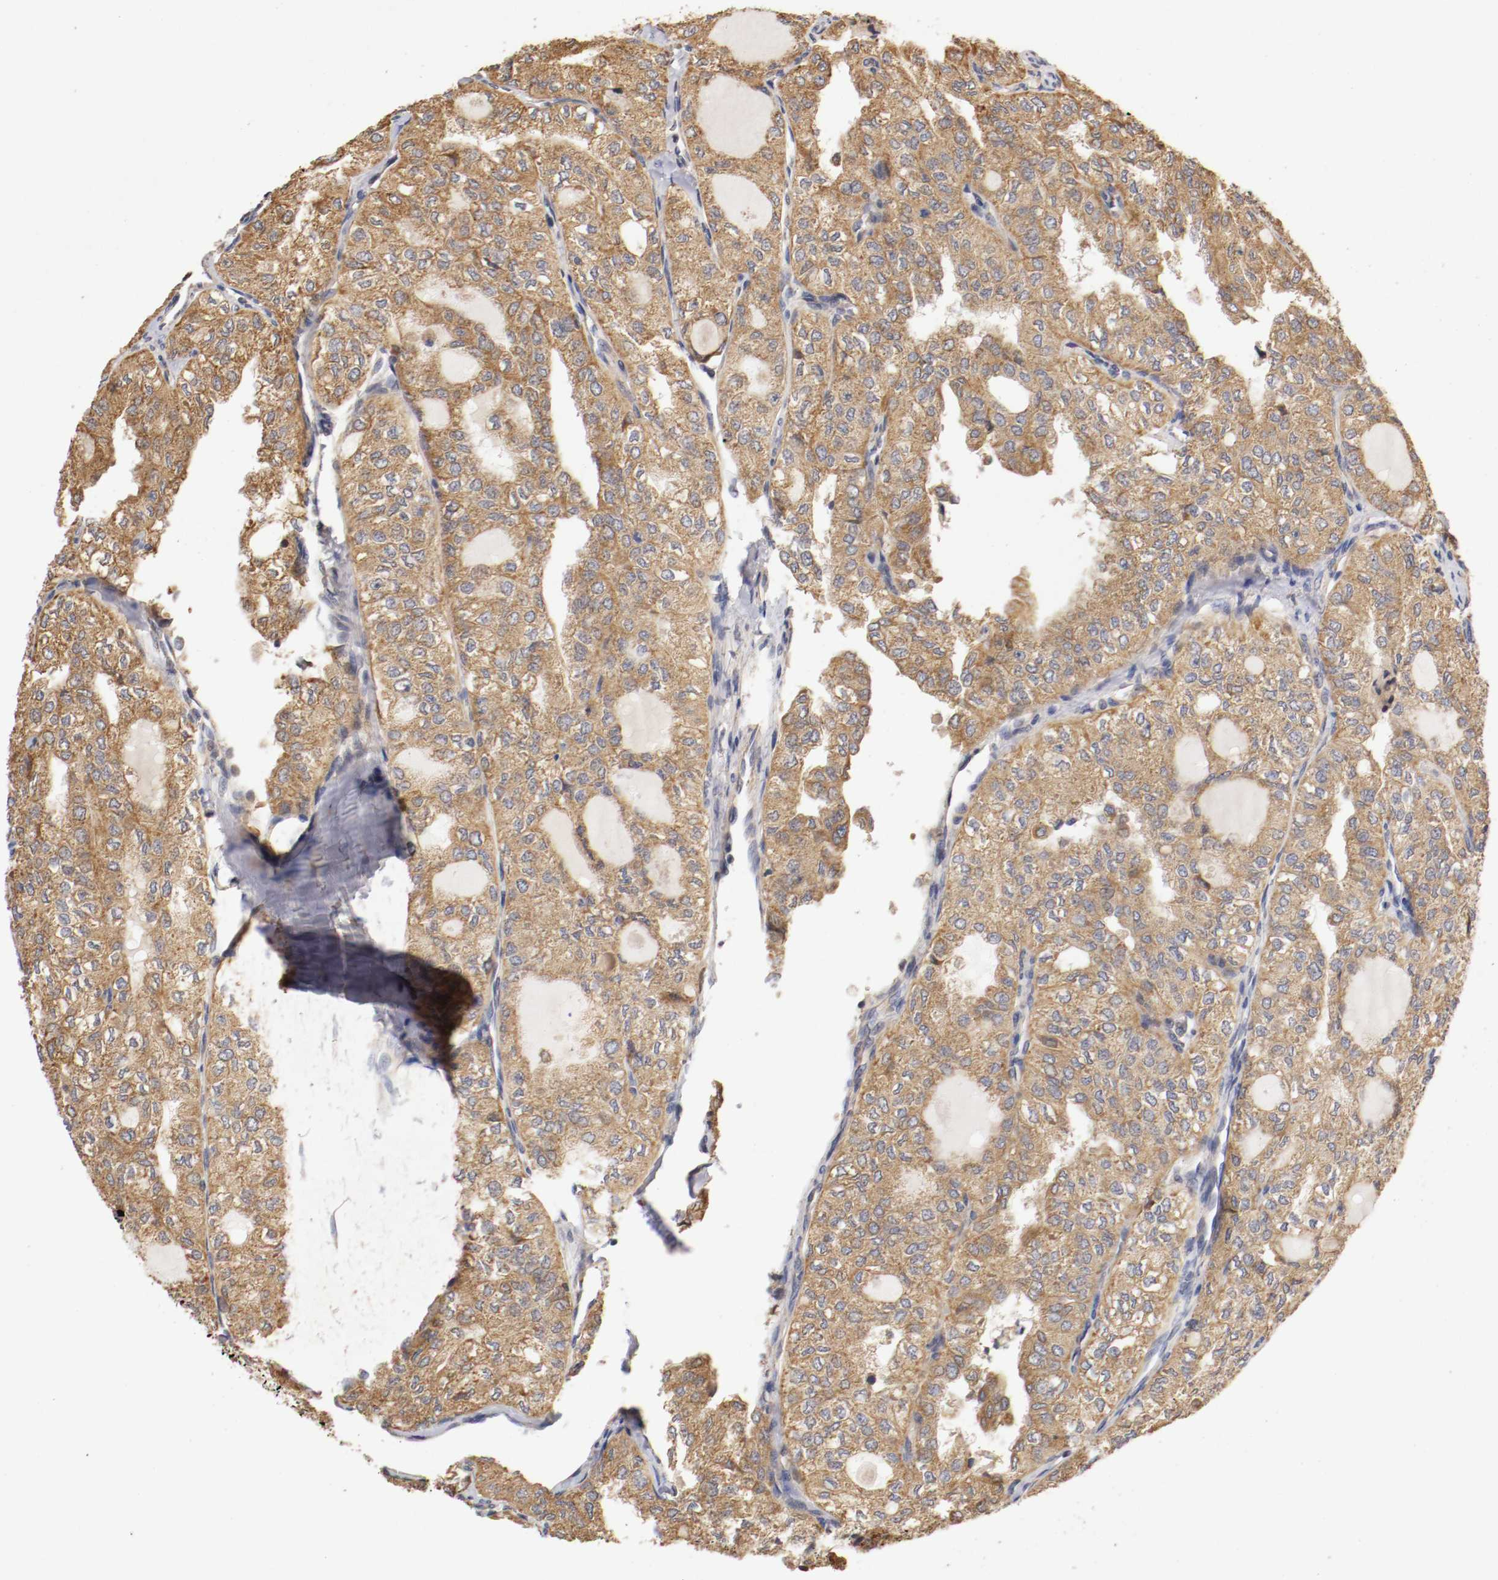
{"staining": {"intensity": "strong", "quantity": ">75%", "location": "cytoplasmic/membranous"}, "tissue": "thyroid cancer", "cell_type": "Tumor cells", "image_type": "cancer", "snomed": [{"axis": "morphology", "description": "Follicular adenoma carcinoma, NOS"}, {"axis": "topography", "description": "Thyroid gland"}], "caption": "Thyroid cancer stained with DAB immunohistochemistry reveals high levels of strong cytoplasmic/membranous expression in approximately >75% of tumor cells.", "gene": "VEZT", "patient": {"sex": "male", "age": 75}}